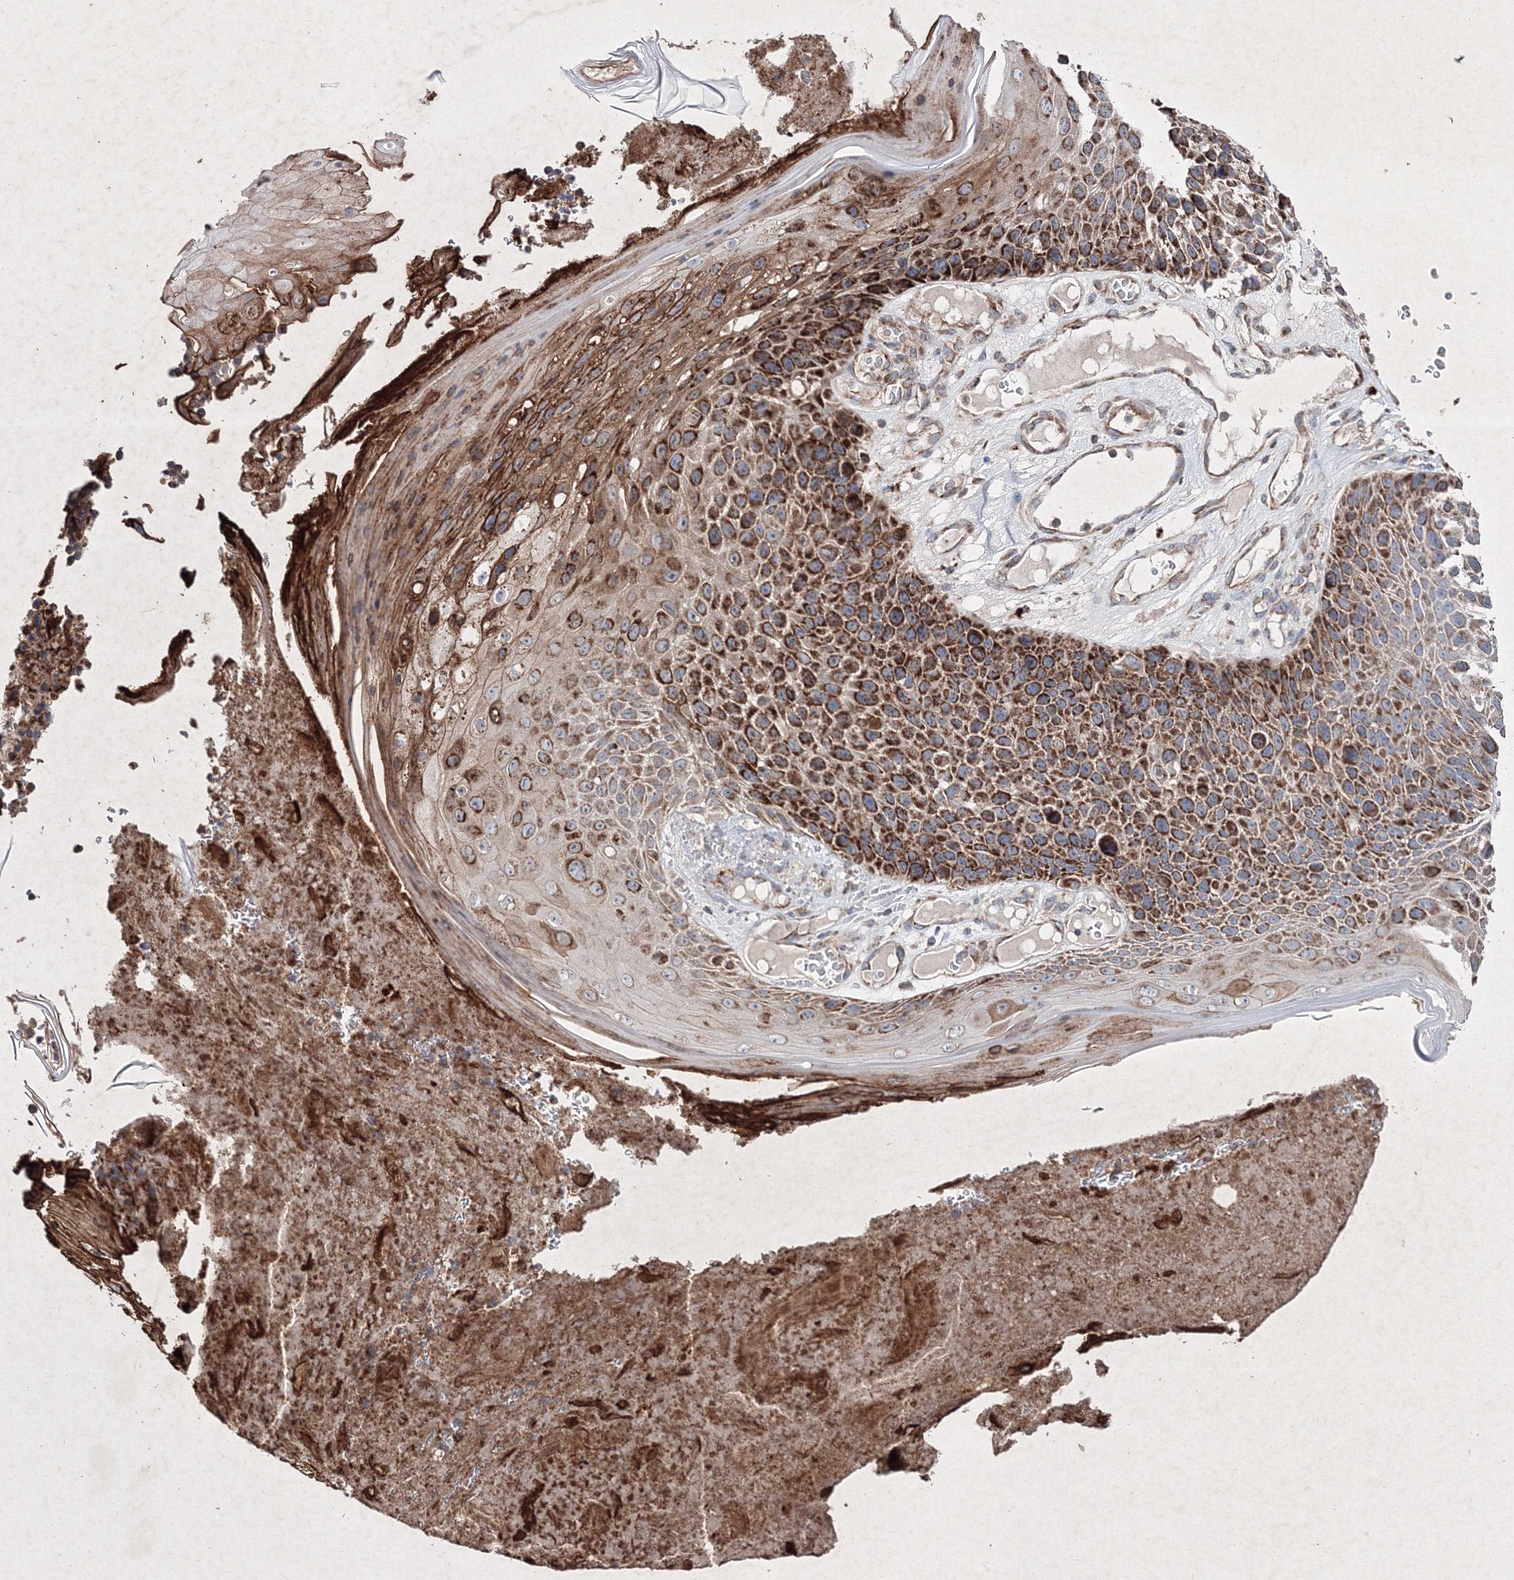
{"staining": {"intensity": "strong", "quantity": ">75%", "location": "cytoplasmic/membranous"}, "tissue": "skin cancer", "cell_type": "Tumor cells", "image_type": "cancer", "snomed": [{"axis": "morphology", "description": "Squamous cell carcinoma, NOS"}, {"axis": "topography", "description": "Skin"}], "caption": "This histopathology image shows skin cancer (squamous cell carcinoma) stained with IHC to label a protein in brown. The cytoplasmic/membranous of tumor cells show strong positivity for the protein. Nuclei are counter-stained blue.", "gene": "GFM1", "patient": {"sex": "female", "age": 88}}